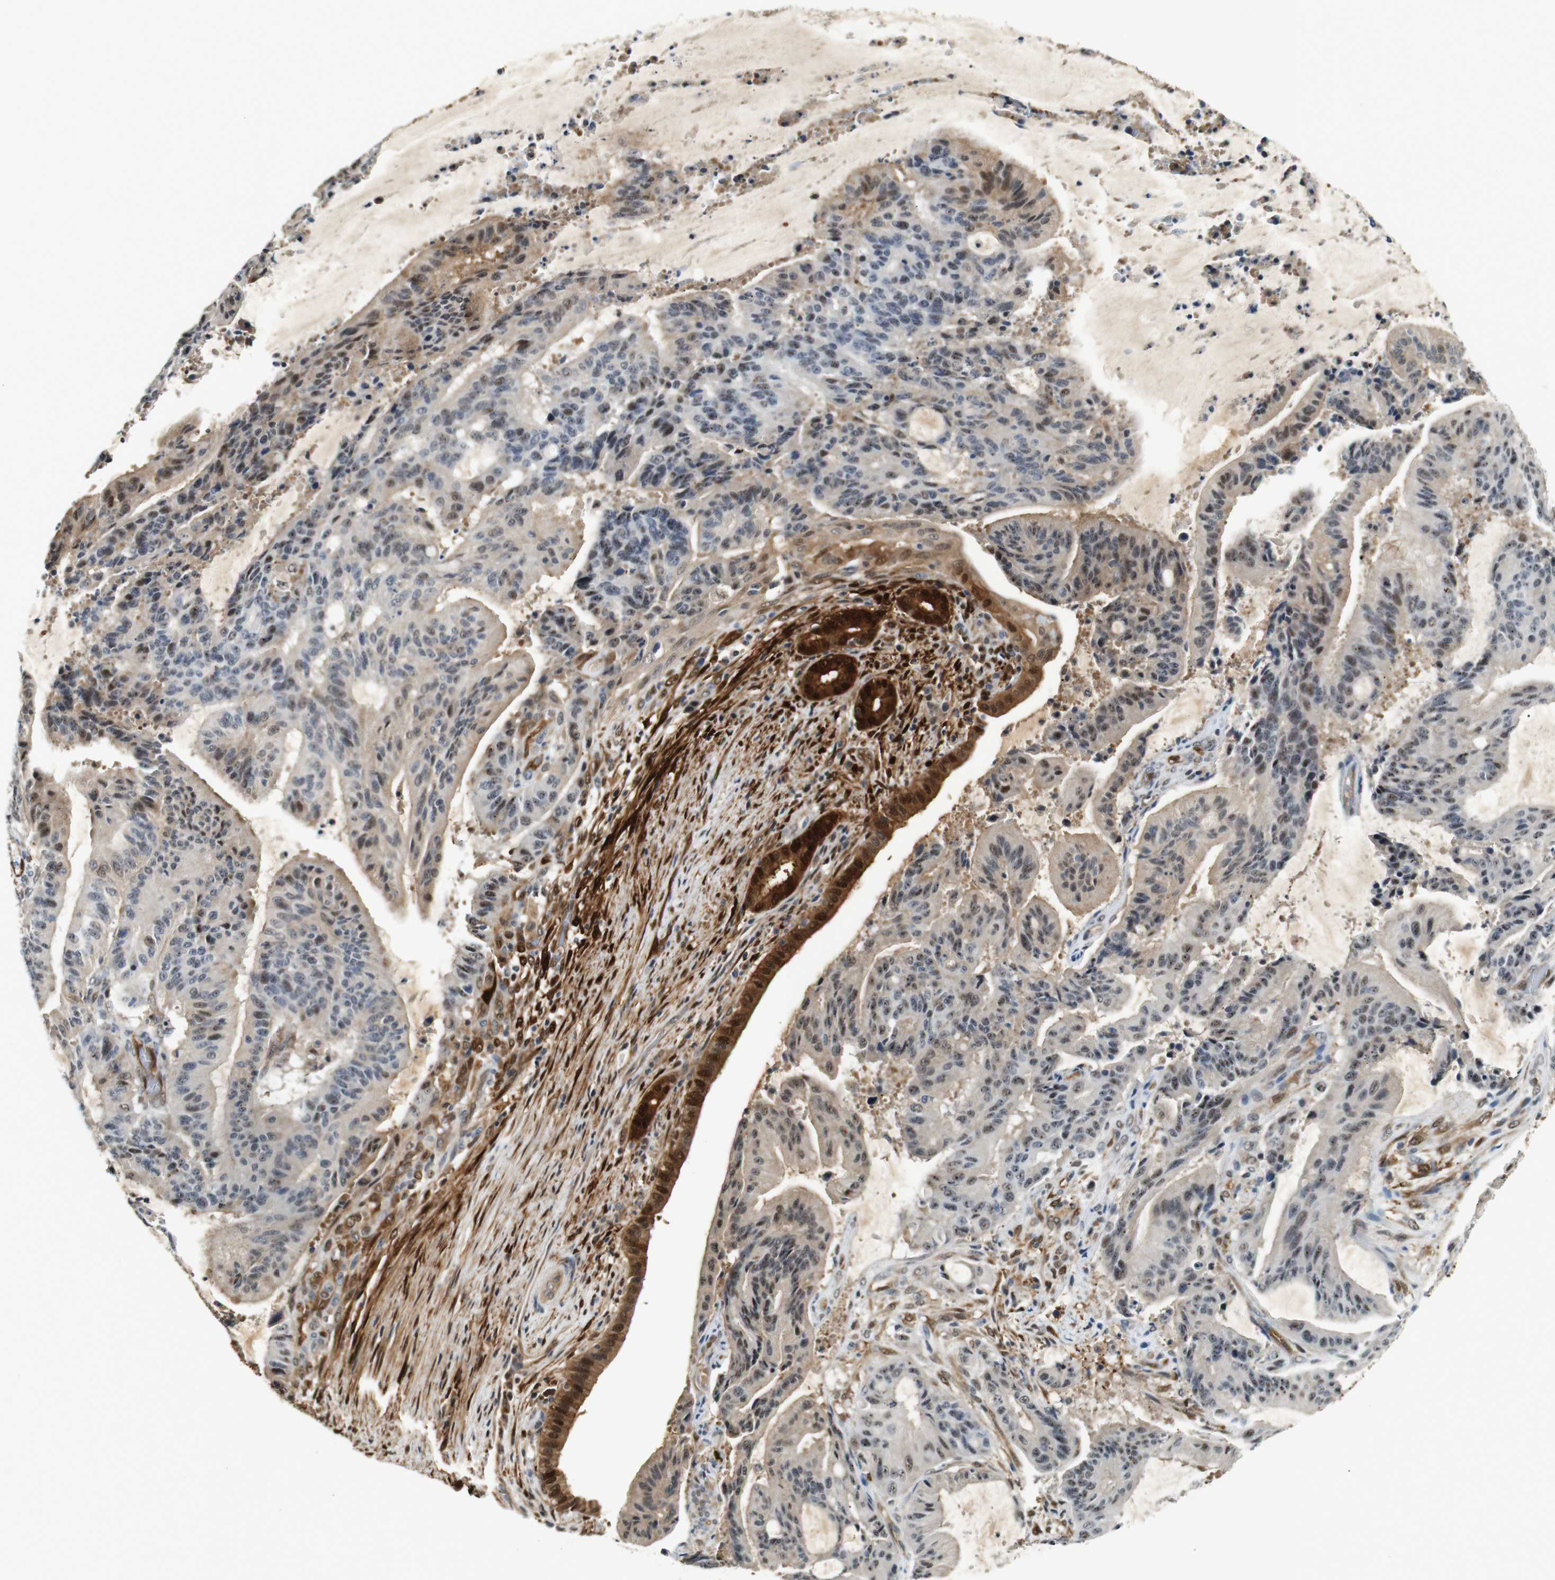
{"staining": {"intensity": "strong", "quantity": "<25%", "location": "cytoplasmic/membranous,nuclear"}, "tissue": "liver cancer", "cell_type": "Tumor cells", "image_type": "cancer", "snomed": [{"axis": "morphology", "description": "Cholangiocarcinoma"}, {"axis": "topography", "description": "Liver"}], "caption": "Cholangiocarcinoma (liver) tissue displays strong cytoplasmic/membranous and nuclear expression in approximately <25% of tumor cells", "gene": "LXN", "patient": {"sex": "female", "age": 73}}